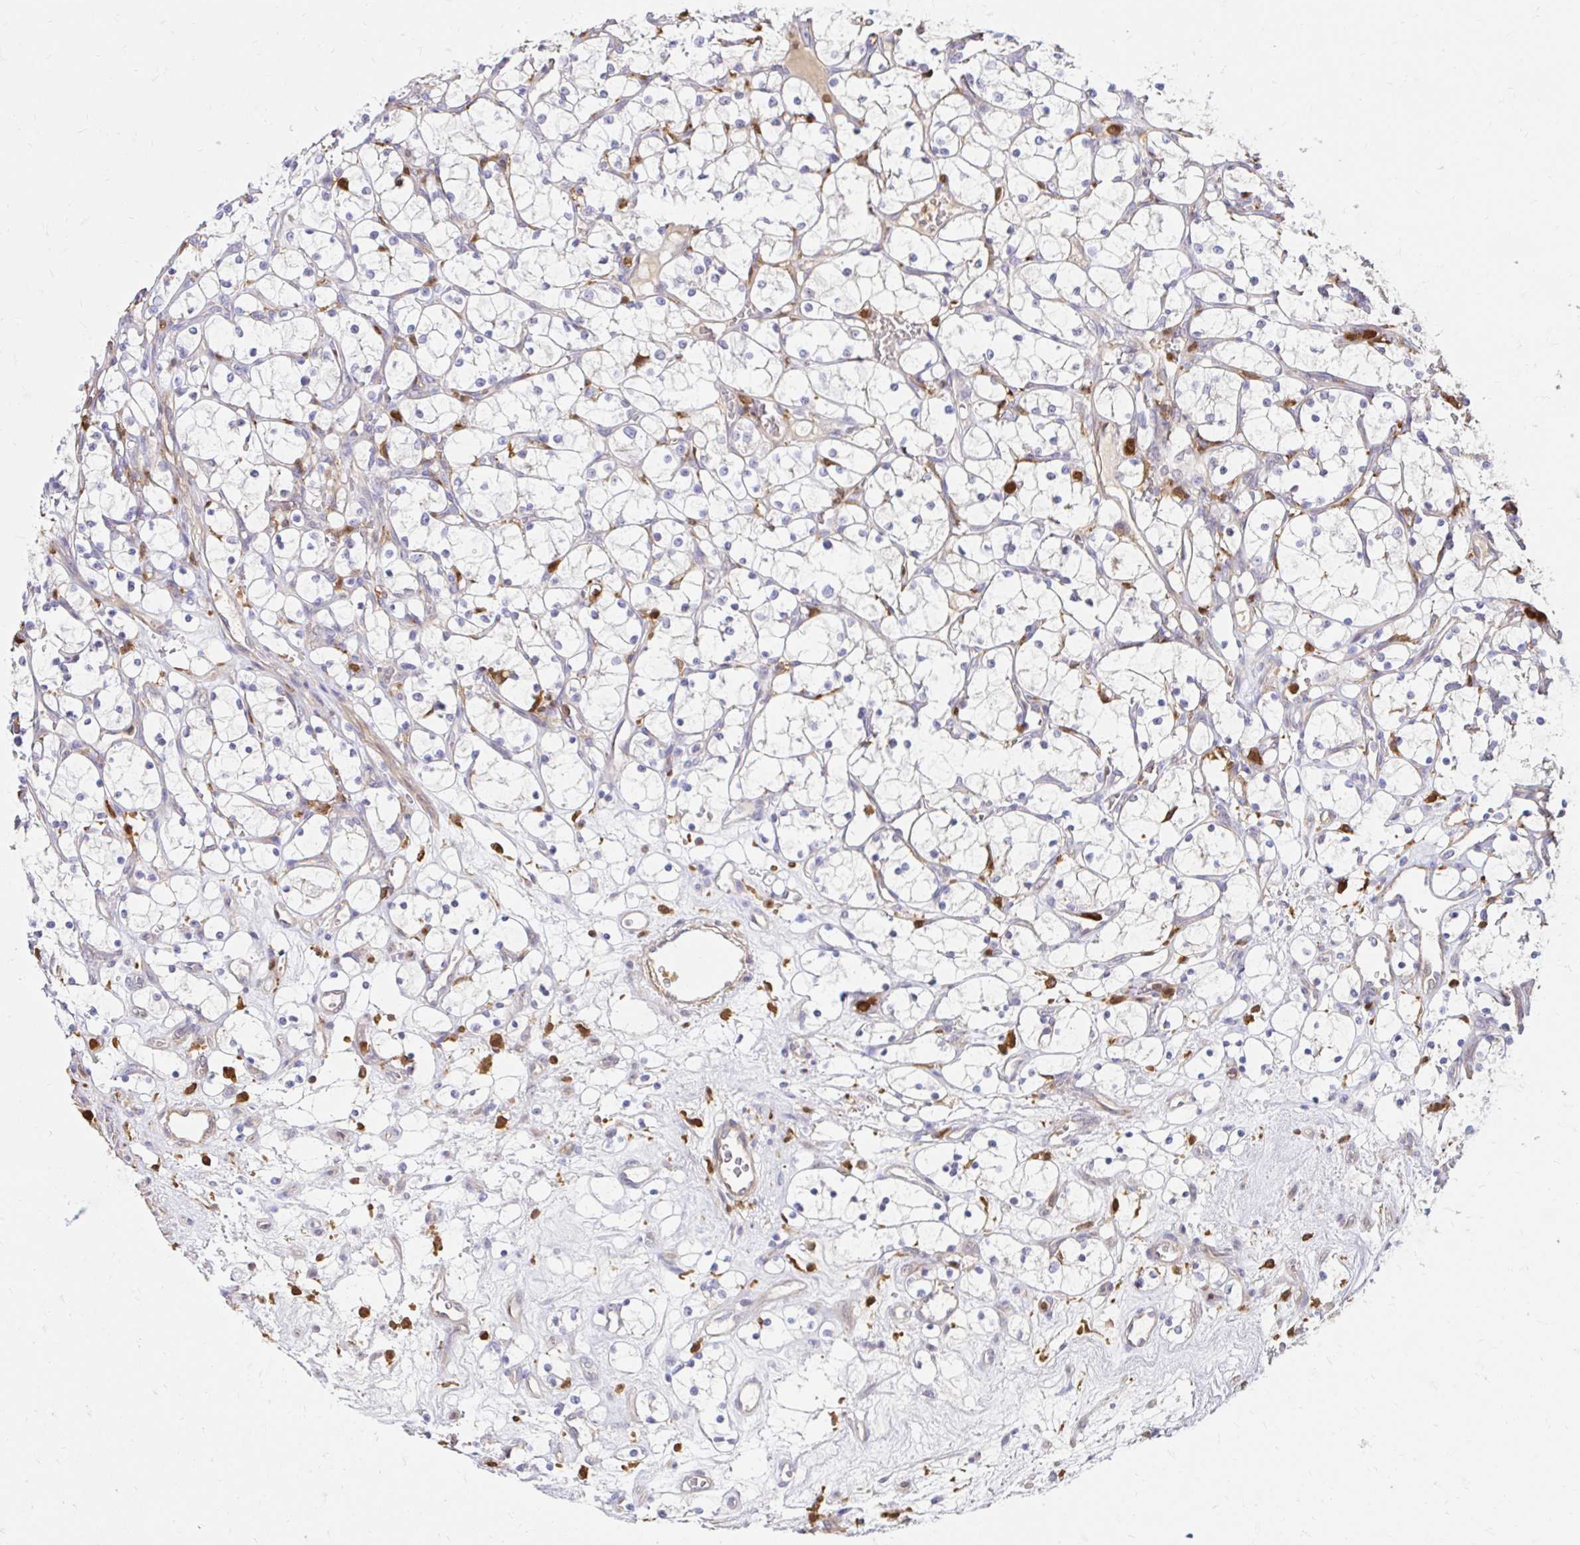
{"staining": {"intensity": "negative", "quantity": "none", "location": "none"}, "tissue": "renal cancer", "cell_type": "Tumor cells", "image_type": "cancer", "snomed": [{"axis": "morphology", "description": "Adenocarcinoma, NOS"}, {"axis": "topography", "description": "Kidney"}], "caption": "Immunohistochemistry of adenocarcinoma (renal) shows no positivity in tumor cells.", "gene": "PYCARD", "patient": {"sex": "female", "age": 69}}